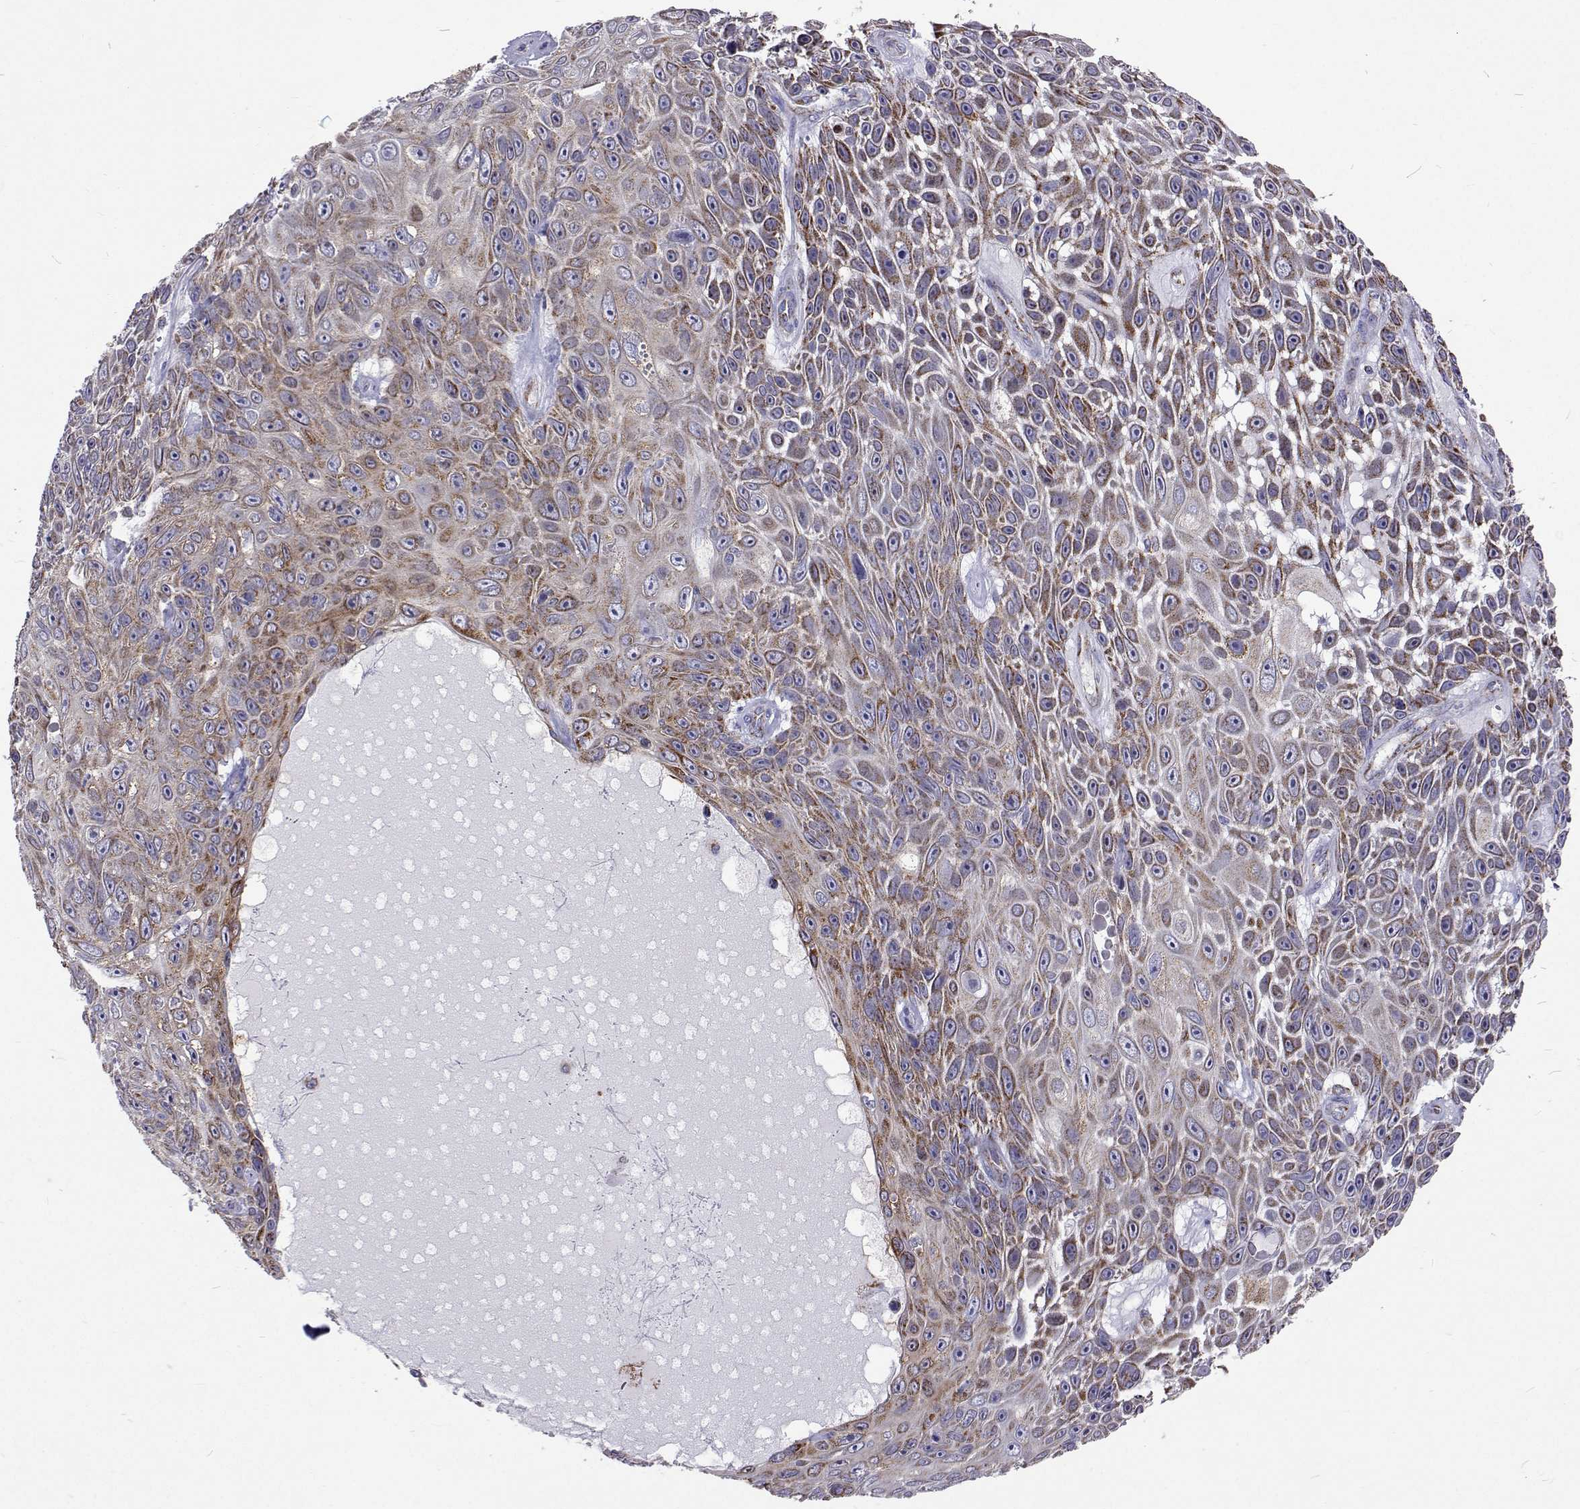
{"staining": {"intensity": "moderate", "quantity": "25%-75%", "location": "cytoplasmic/membranous"}, "tissue": "skin cancer", "cell_type": "Tumor cells", "image_type": "cancer", "snomed": [{"axis": "morphology", "description": "Squamous cell carcinoma, NOS"}, {"axis": "topography", "description": "Skin"}], "caption": "A brown stain highlights moderate cytoplasmic/membranous positivity of a protein in human squamous cell carcinoma (skin) tumor cells. Immunohistochemistry (ihc) stains the protein of interest in brown and the nuclei are stained blue.", "gene": "MCCC2", "patient": {"sex": "male", "age": 82}}